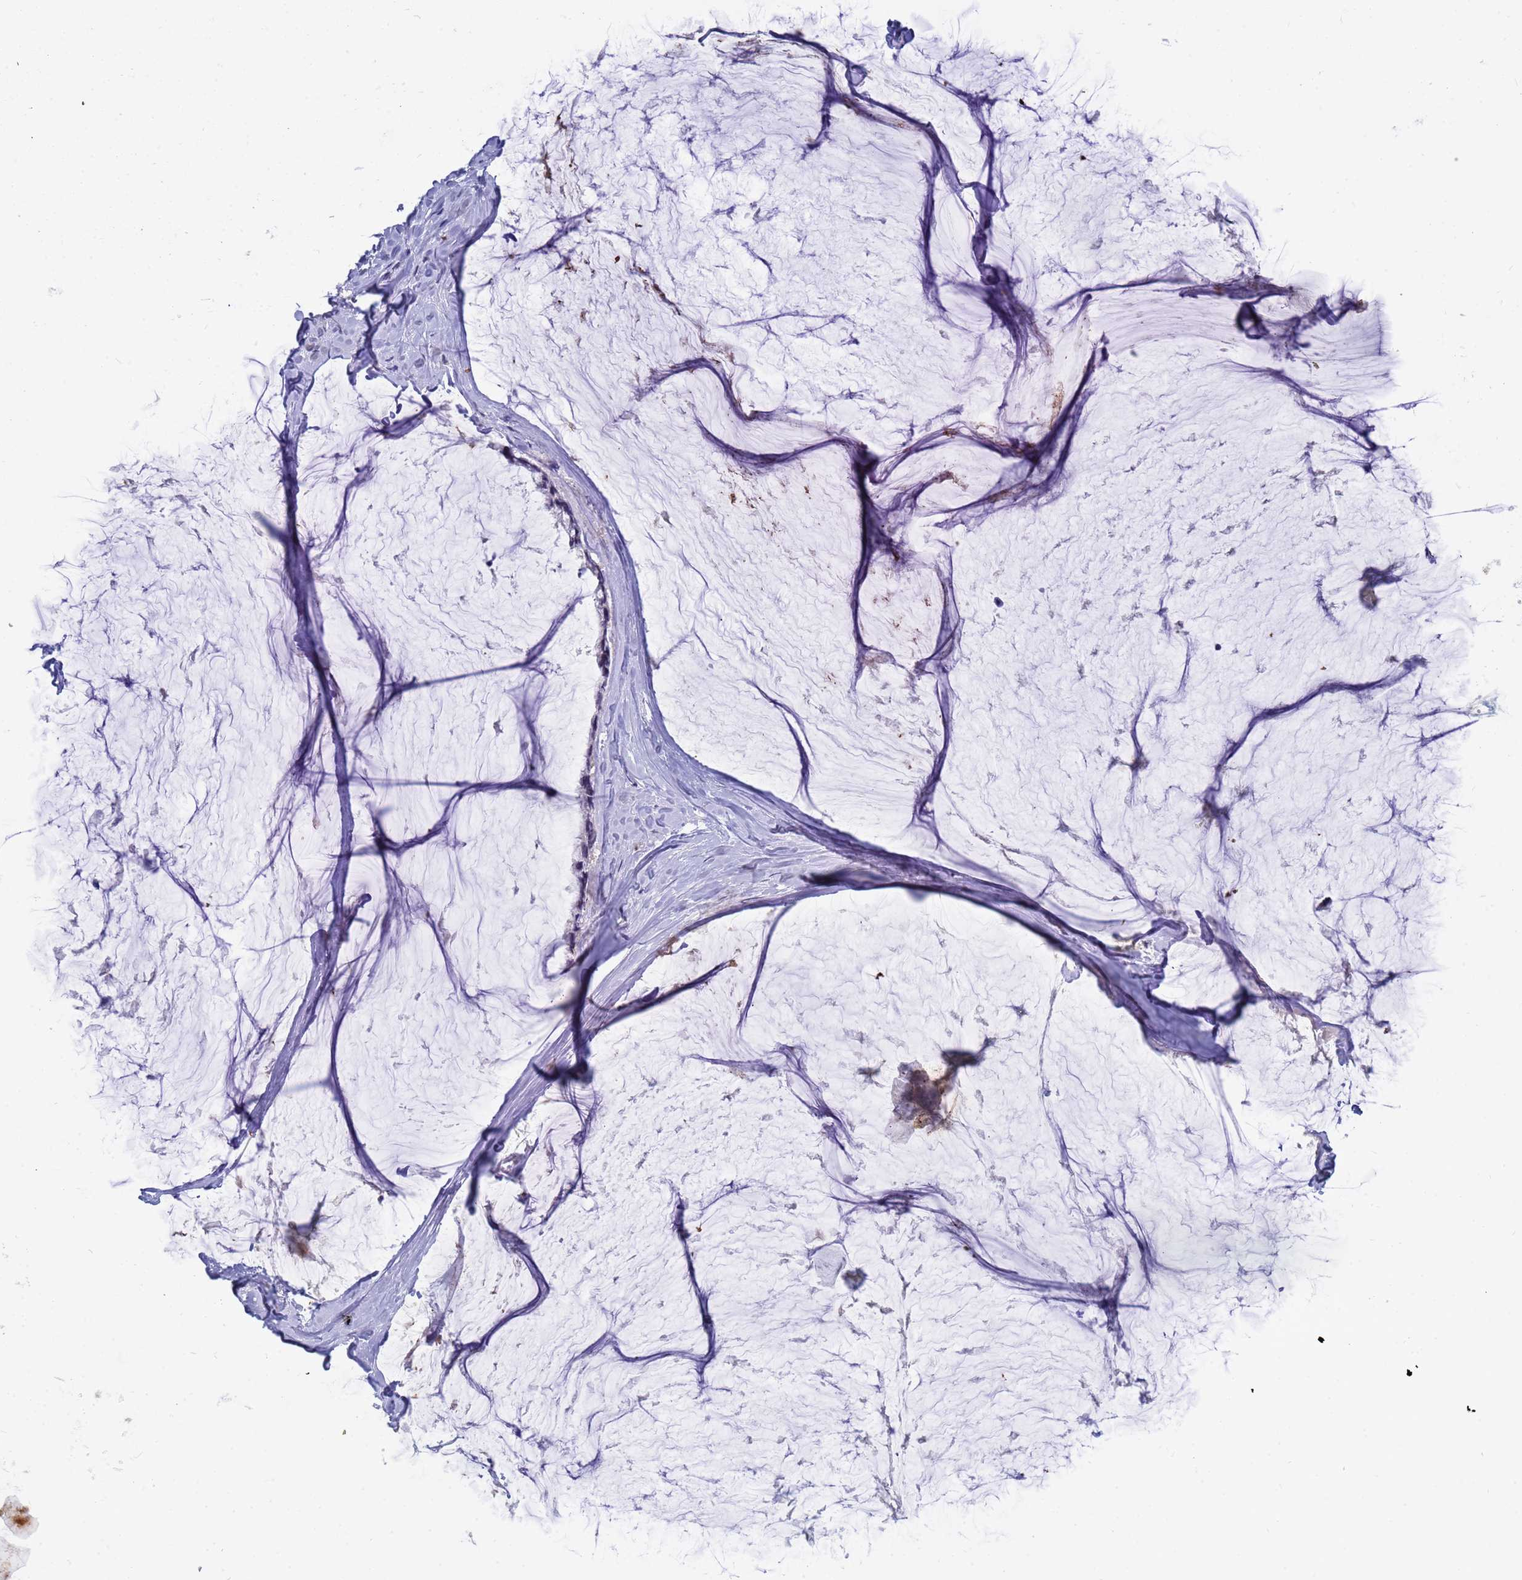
{"staining": {"intensity": "weak", "quantity": "25%-75%", "location": "nuclear"}, "tissue": "ovarian cancer", "cell_type": "Tumor cells", "image_type": "cancer", "snomed": [{"axis": "morphology", "description": "Cystadenocarcinoma, mucinous, NOS"}, {"axis": "topography", "description": "Ovary"}], "caption": "Brown immunohistochemical staining in human ovarian cancer (mucinous cystadenocarcinoma) displays weak nuclear positivity in about 25%-75% of tumor cells. (Stains: DAB (3,3'-diaminobenzidine) in brown, nuclei in blue, Microscopy: brightfield microscopy at high magnification).", "gene": "CXorf65", "patient": {"sex": "female", "age": 39}}